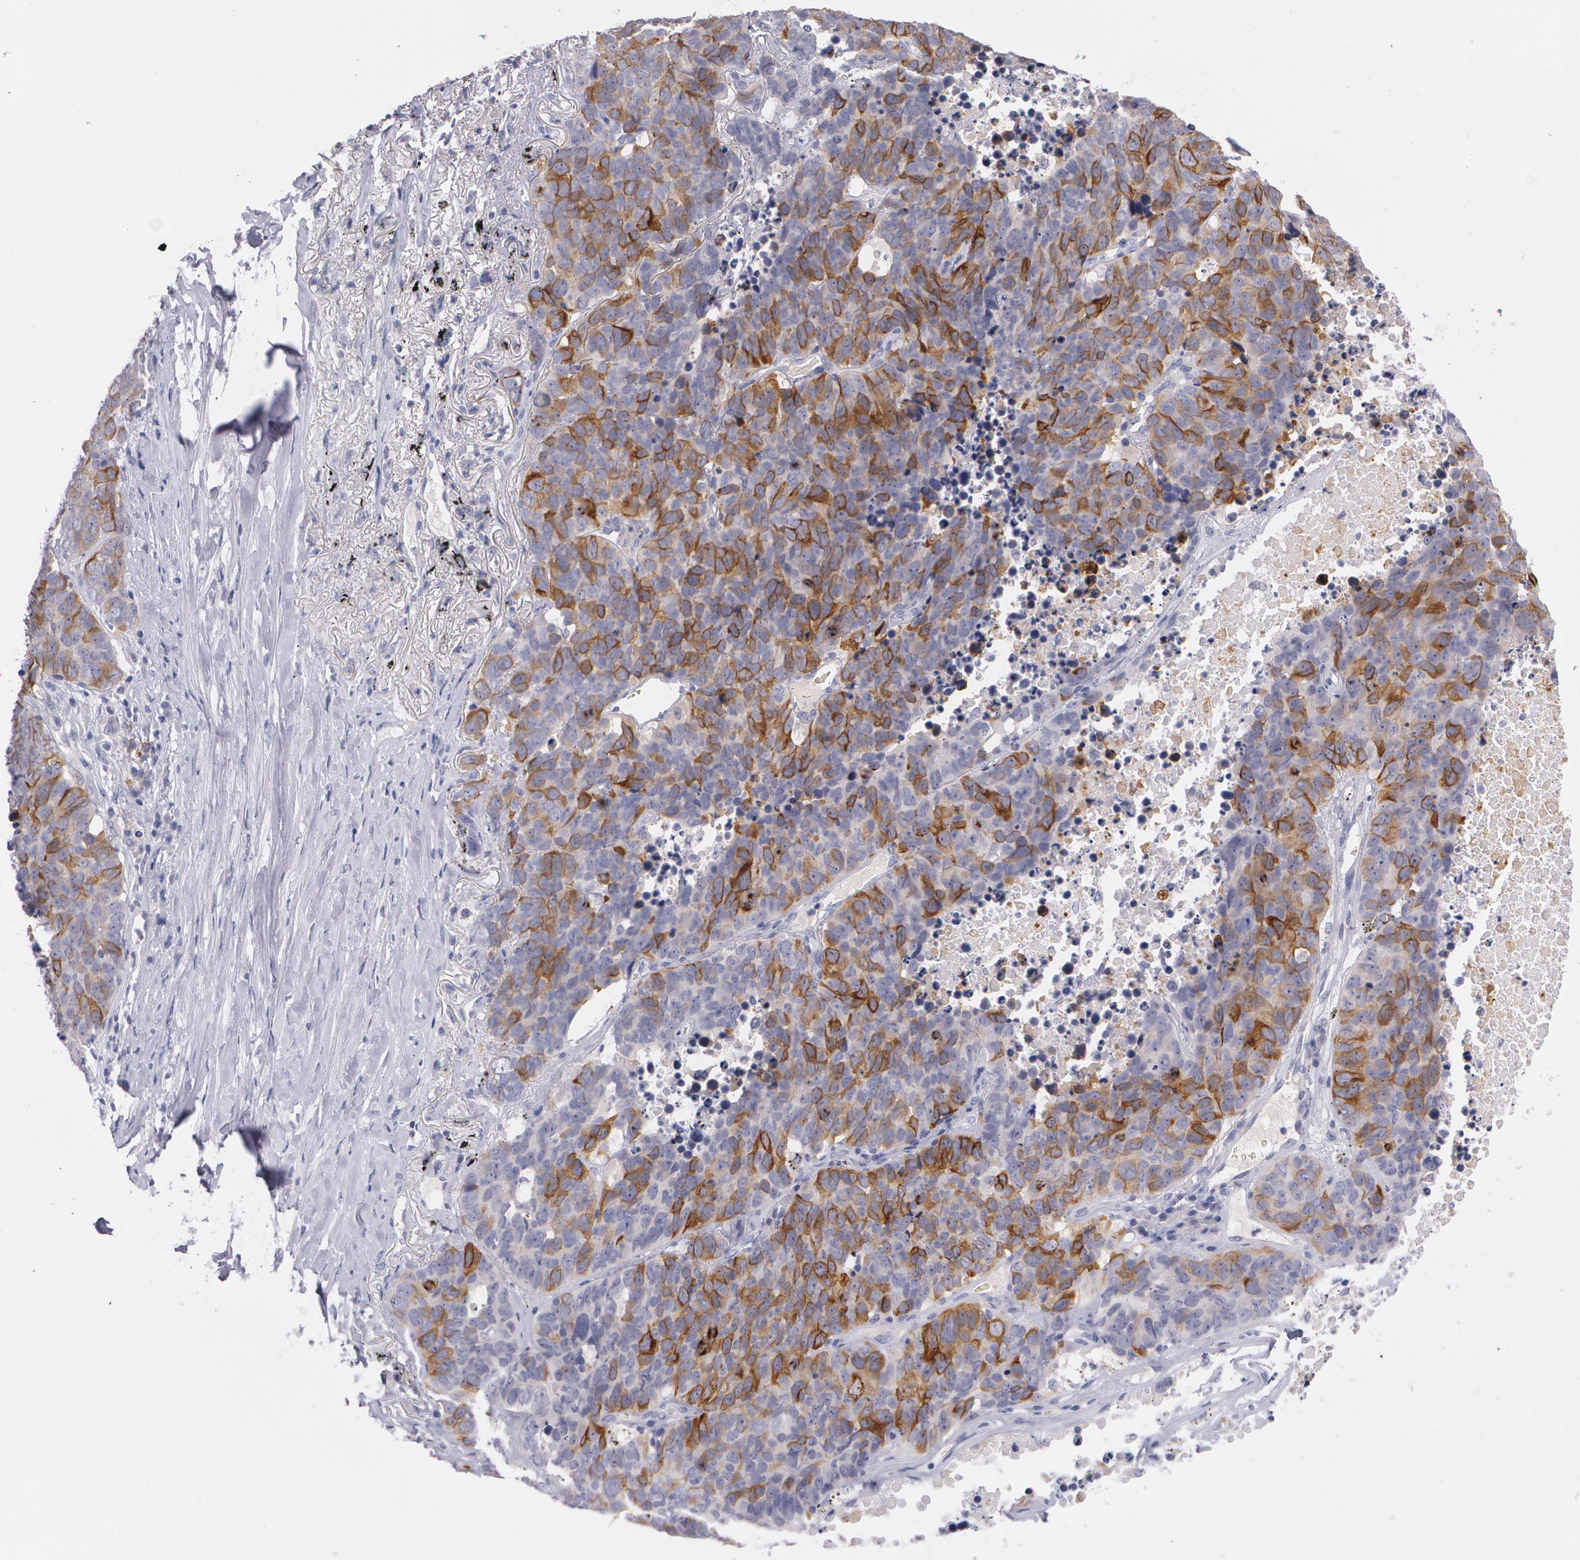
{"staining": {"intensity": "strong", "quantity": "25%-75%", "location": "cytoplasmic/membranous"}, "tissue": "lung cancer", "cell_type": "Tumor cells", "image_type": "cancer", "snomed": [{"axis": "morphology", "description": "Carcinoid, malignant, NOS"}, {"axis": "topography", "description": "Lung"}], "caption": "Strong cytoplasmic/membranous protein expression is identified in about 25%-75% of tumor cells in lung cancer.", "gene": "HMMR", "patient": {"sex": "male", "age": 60}}